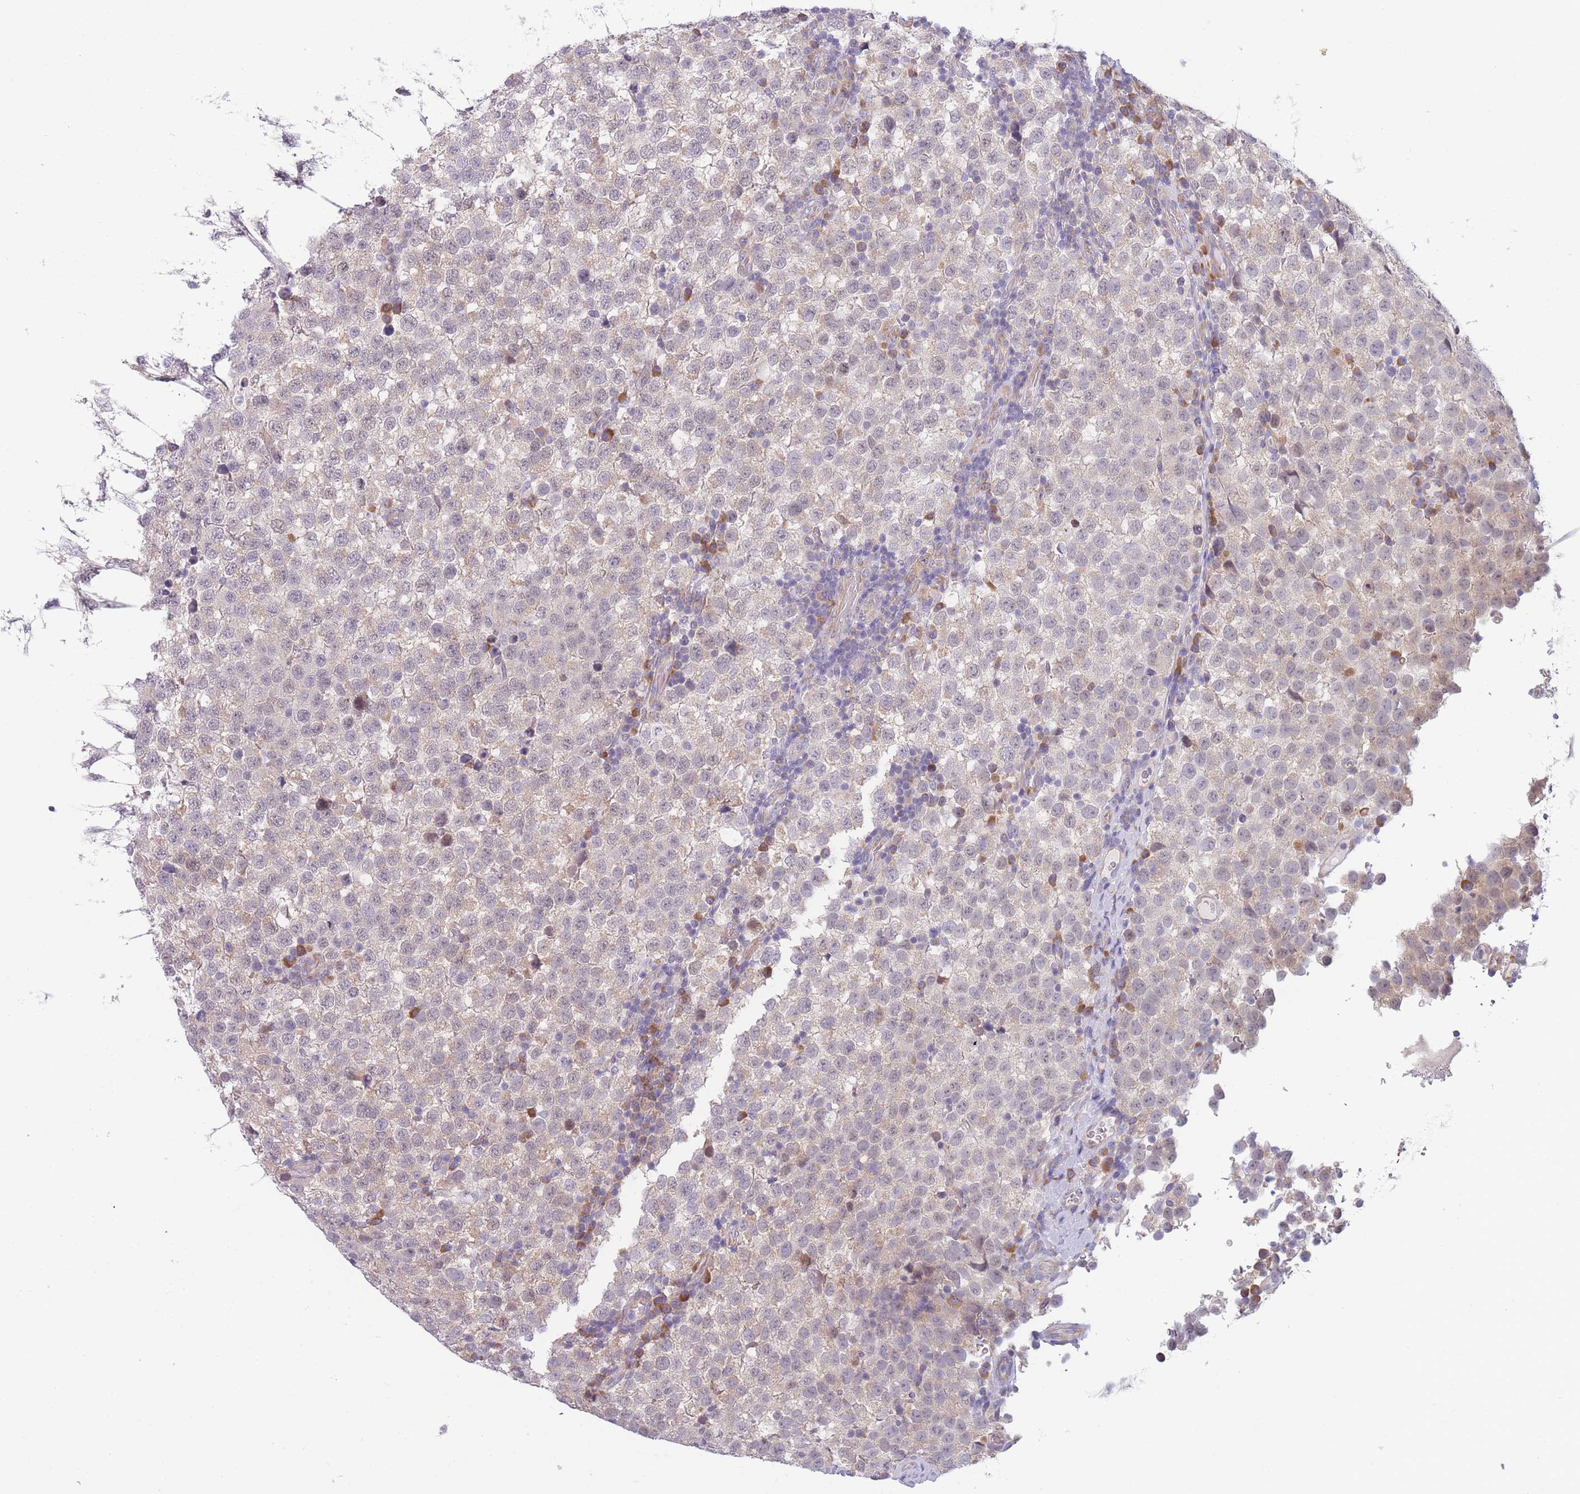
{"staining": {"intensity": "weak", "quantity": ">75%", "location": "cytoplasmic/membranous"}, "tissue": "testis cancer", "cell_type": "Tumor cells", "image_type": "cancer", "snomed": [{"axis": "morphology", "description": "Seminoma, NOS"}, {"axis": "topography", "description": "Testis"}], "caption": "The immunohistochemical stain labels weak cytoplasmic/membranous positivity in tumor cells of testis cancer (seminoma) tissue.", "gene": "NDUFAF6", "patient": {"sex": "male", "age": 34}}